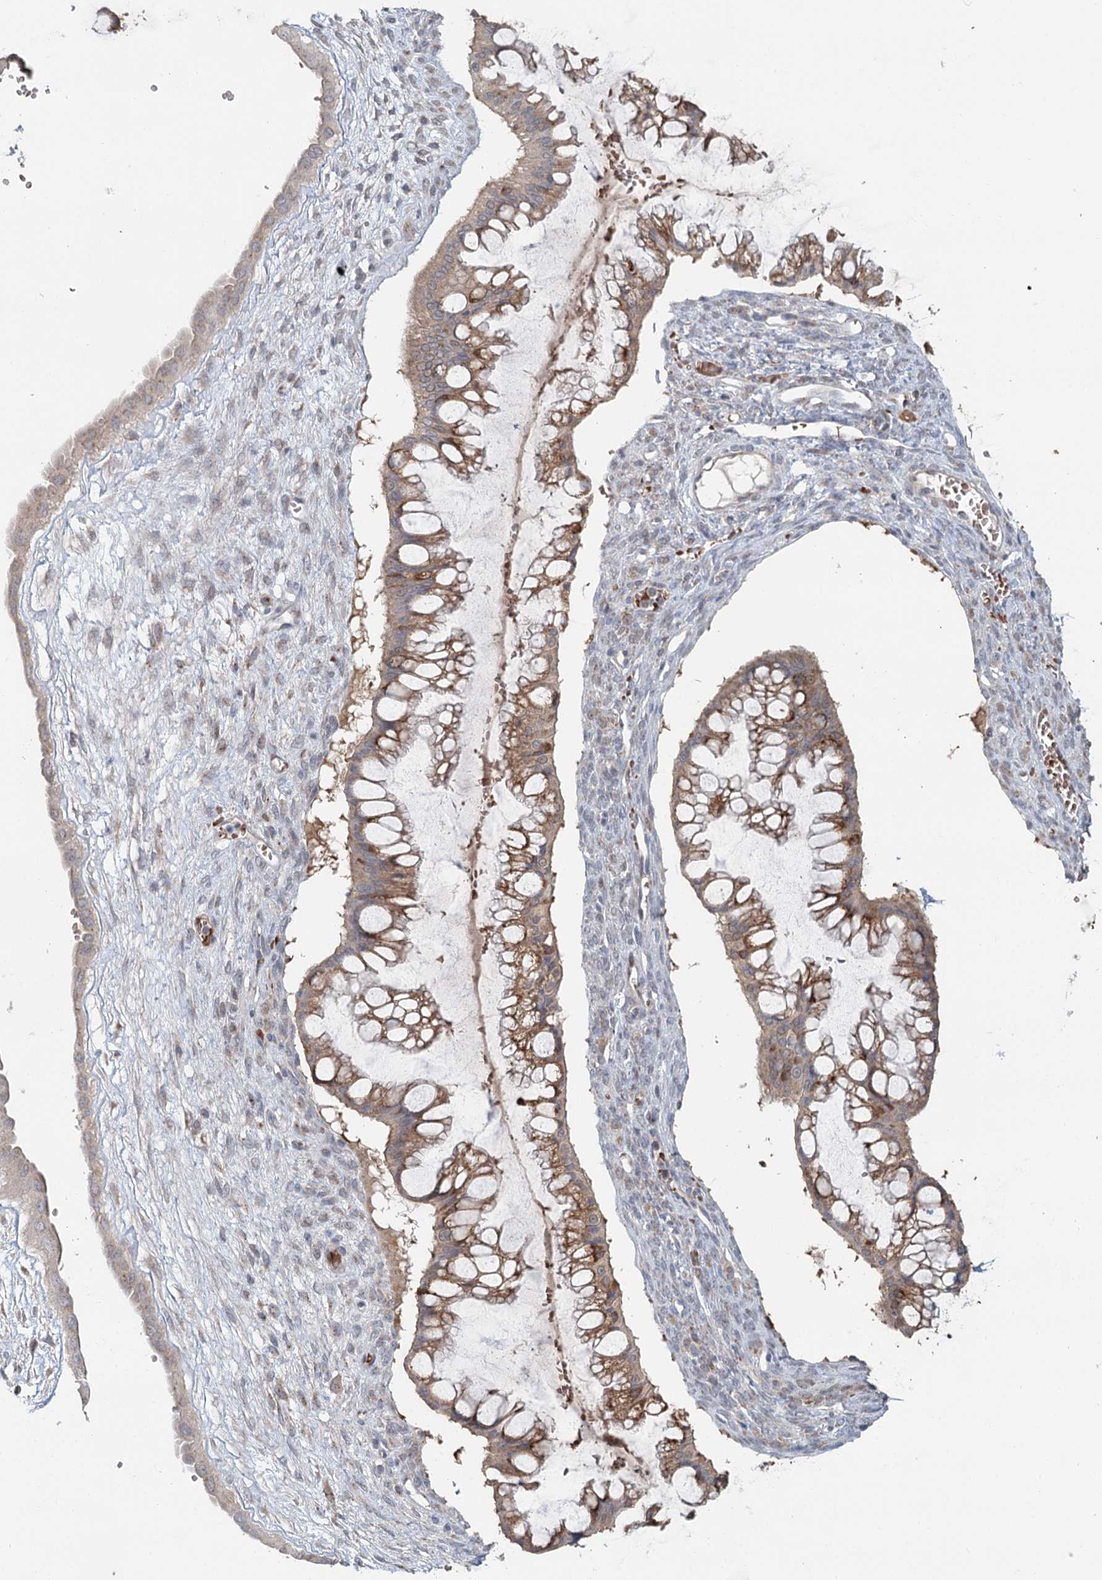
{"staining": {"intensity": "moderate", "quantity": ">75%", "location": "cytoplasmic/membranous"}, "tissue": "ovarian cancer", "cell_type": "Tumor cells", "image_type": "cancer", "snomed": [{"axis": "morphology", "description": "Cystadenocarcinoma, mucinous, NOS"}, {"axis": "topography", "description": "Ovary"}], "caption": "Tumor cells demonstrate moderate cytoplasmic/membranous expression in about >75% of cells in ovarian cancer.", "gene": "ADK", "patient": {"sex": "female", "age": 73}}